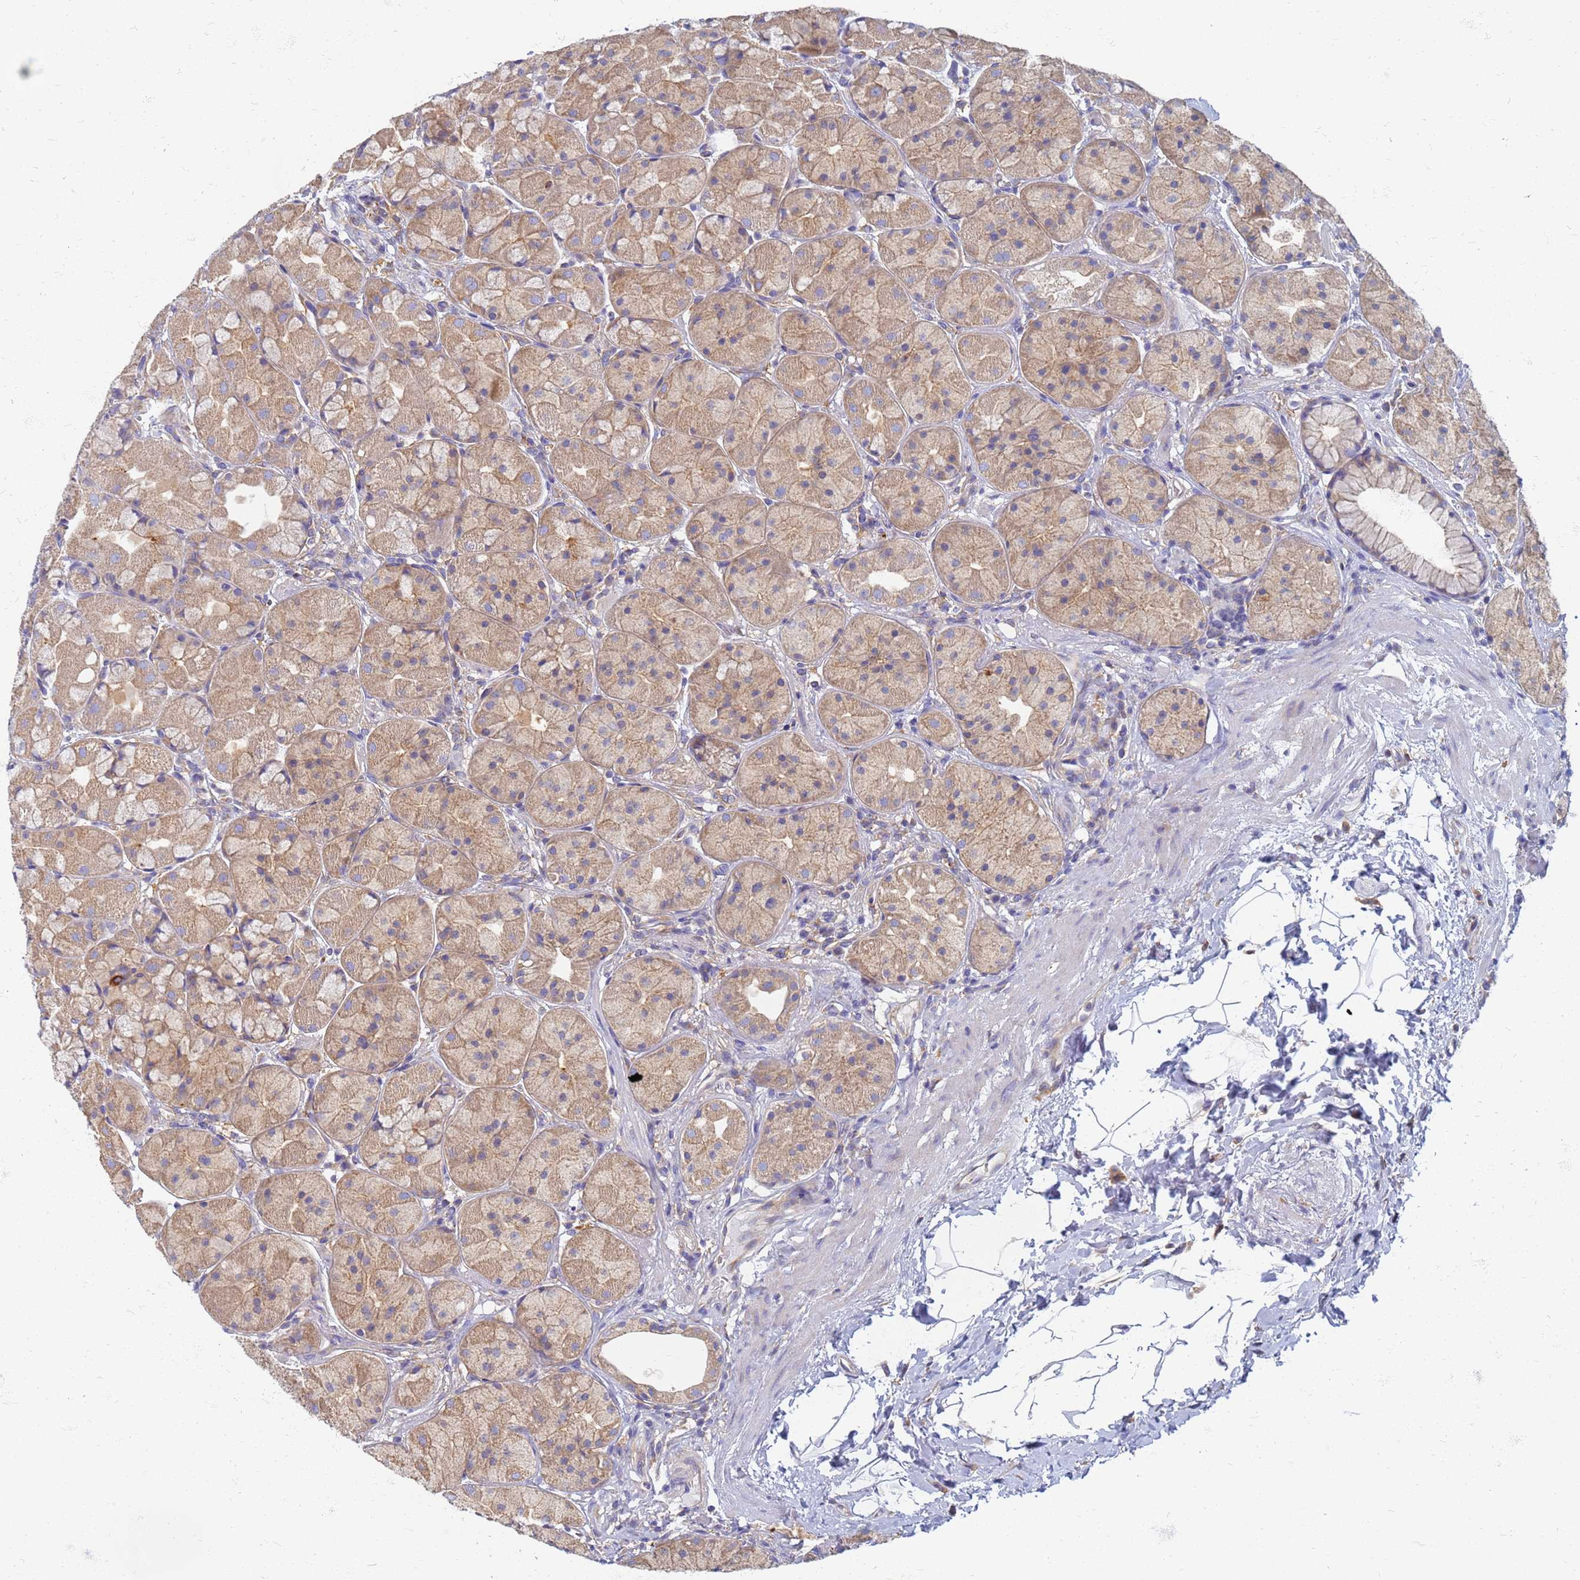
{"staining": {"intensity": "moderate", "quantity": ">75%", "location": "cytoplasmic/membranous"}, "tissue": "stomach", "cell_type": "Glandular cells", "image_type": "normal", "snomed": [{"axis": "morphology", "description": "Normal tissue, NOS"}, {"axis": "topography", "description": "Stomach"}], "caption": "High-magnification brightfield microscopy of normal stomach stained with DAB (3,3'-diaminobenzidine) (brown) and counterstained with hematoxylin (blue). glandular cells exhibit moderate cytoplasmic/membranous staining is identified in about>75% of cells. (DAB = brown stain, brightfield microscopy at high magnification).", "gene": "EEA1", "patient": {"sex": "male", "age": 57}}